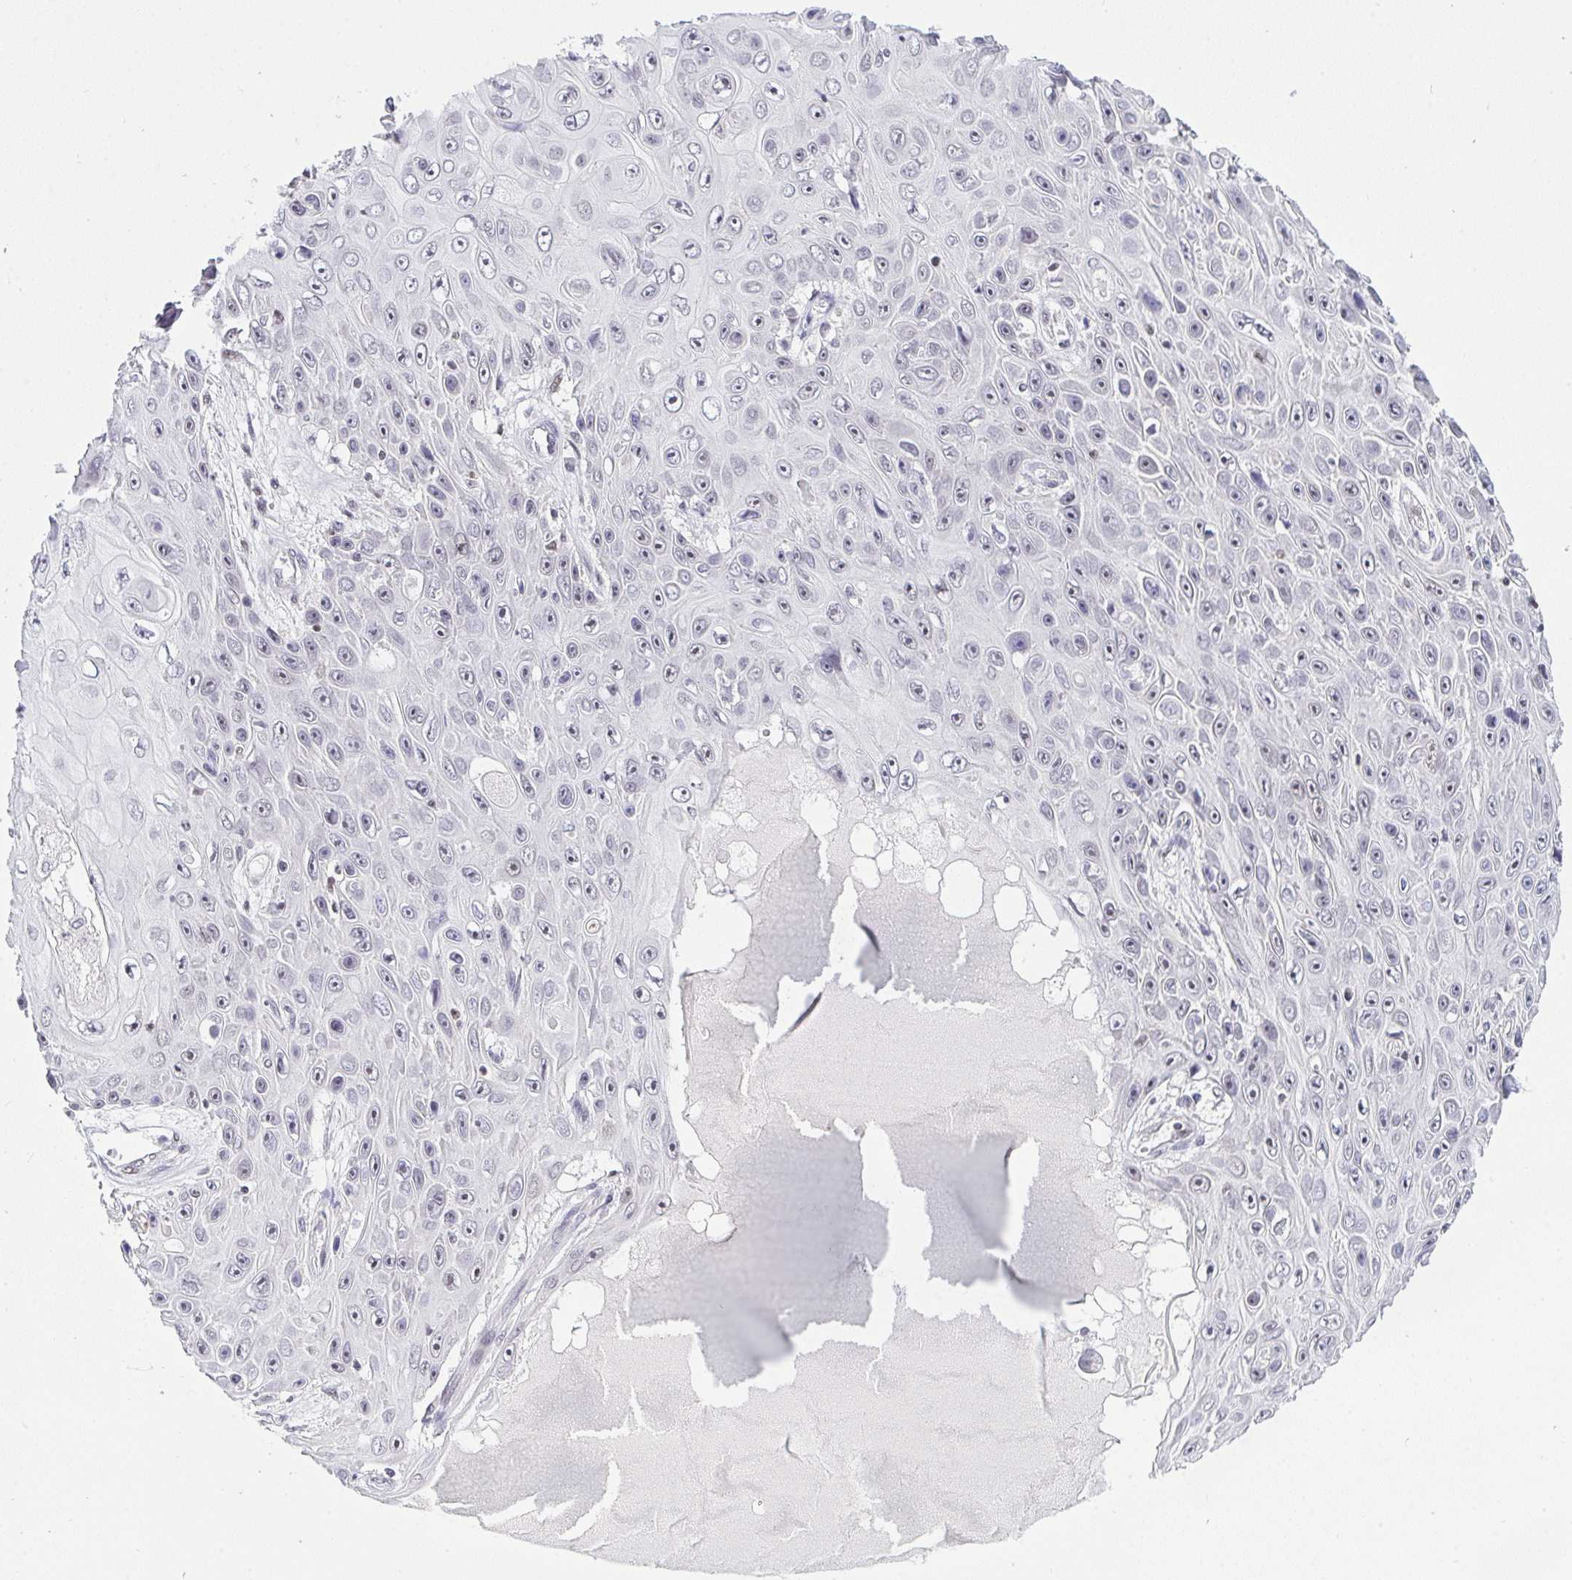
{"staining": {"intensity": "negative", "quantity": "none", "location": "none"}, "tissue": "skin cancer", "cell_type": "Tumor cells", "image_type": "cancer", "snomed": [{"axis": "morphology", "description": "Squamous cell carcinoma, NOS"}, {"axis": "topography", "description": "Skin"}], "caption": "Skin squamous cell carcinoma was stained to show a protein in brown. There is no significant staining in tumor cells.", "gene": "RFC4", "patient": {"sex": "male", "age": 82}}